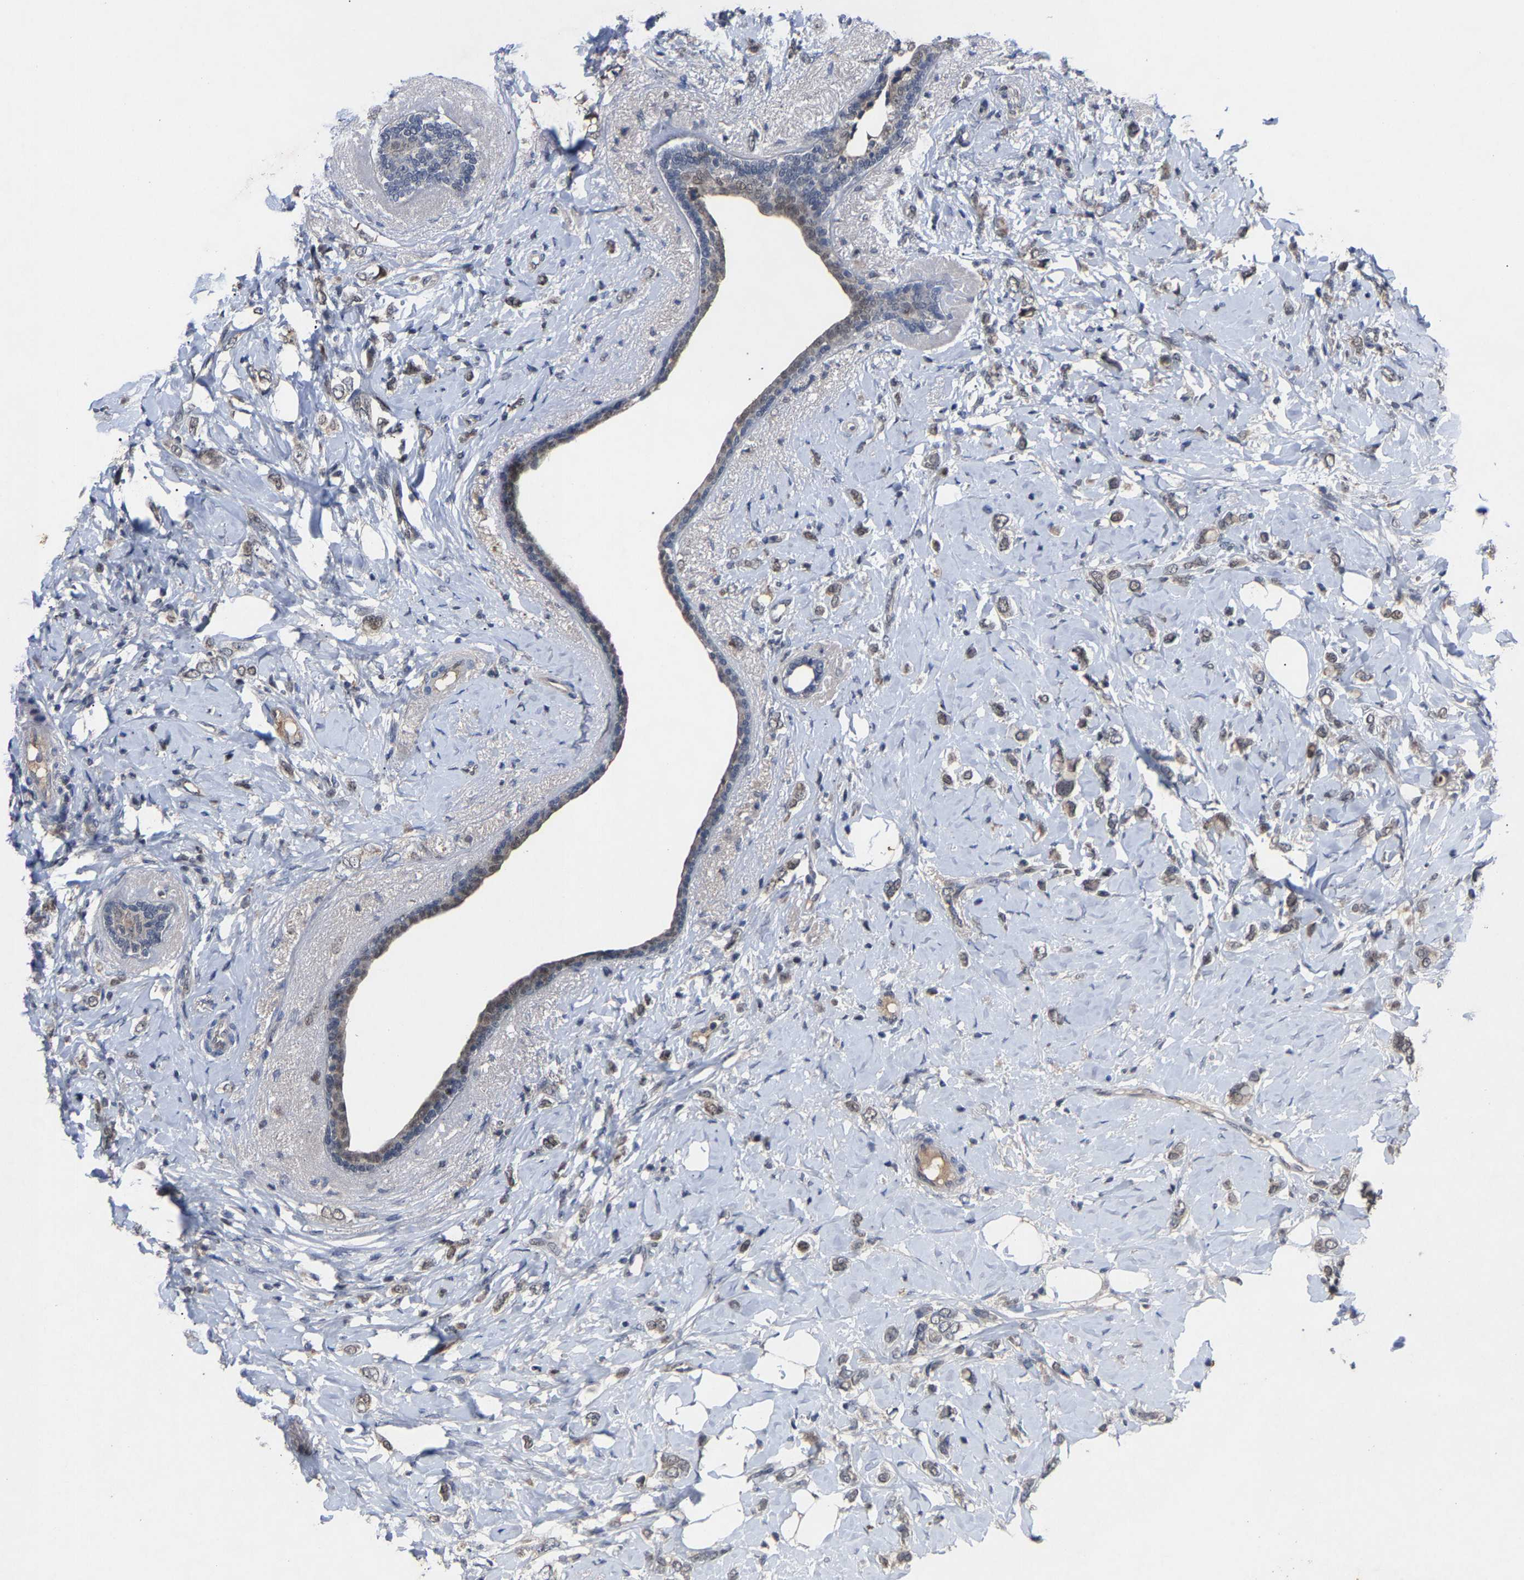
{"staining": {"intensity": "weak", "quantity": ">75%", "location": "nuclear"}, "tissue": "breast cancer", "cell_type": "Tumor cells", "image_type": "cancer", "snomed": [{"axis": "morphology", "description": "Normal tissue, NOS"}, {"axis": "morphology", "description": "Lobular carcinoma"}, {"axis": "topography", "description": "Breast"}], "caption": "Protein expression analysis of breast cancer (lobular carcinoma) displays weak nuclear positivity in approximately >75% of tumor cells.", "gene": "LSM8", "patient": {"sex": "female", "age": 47}}